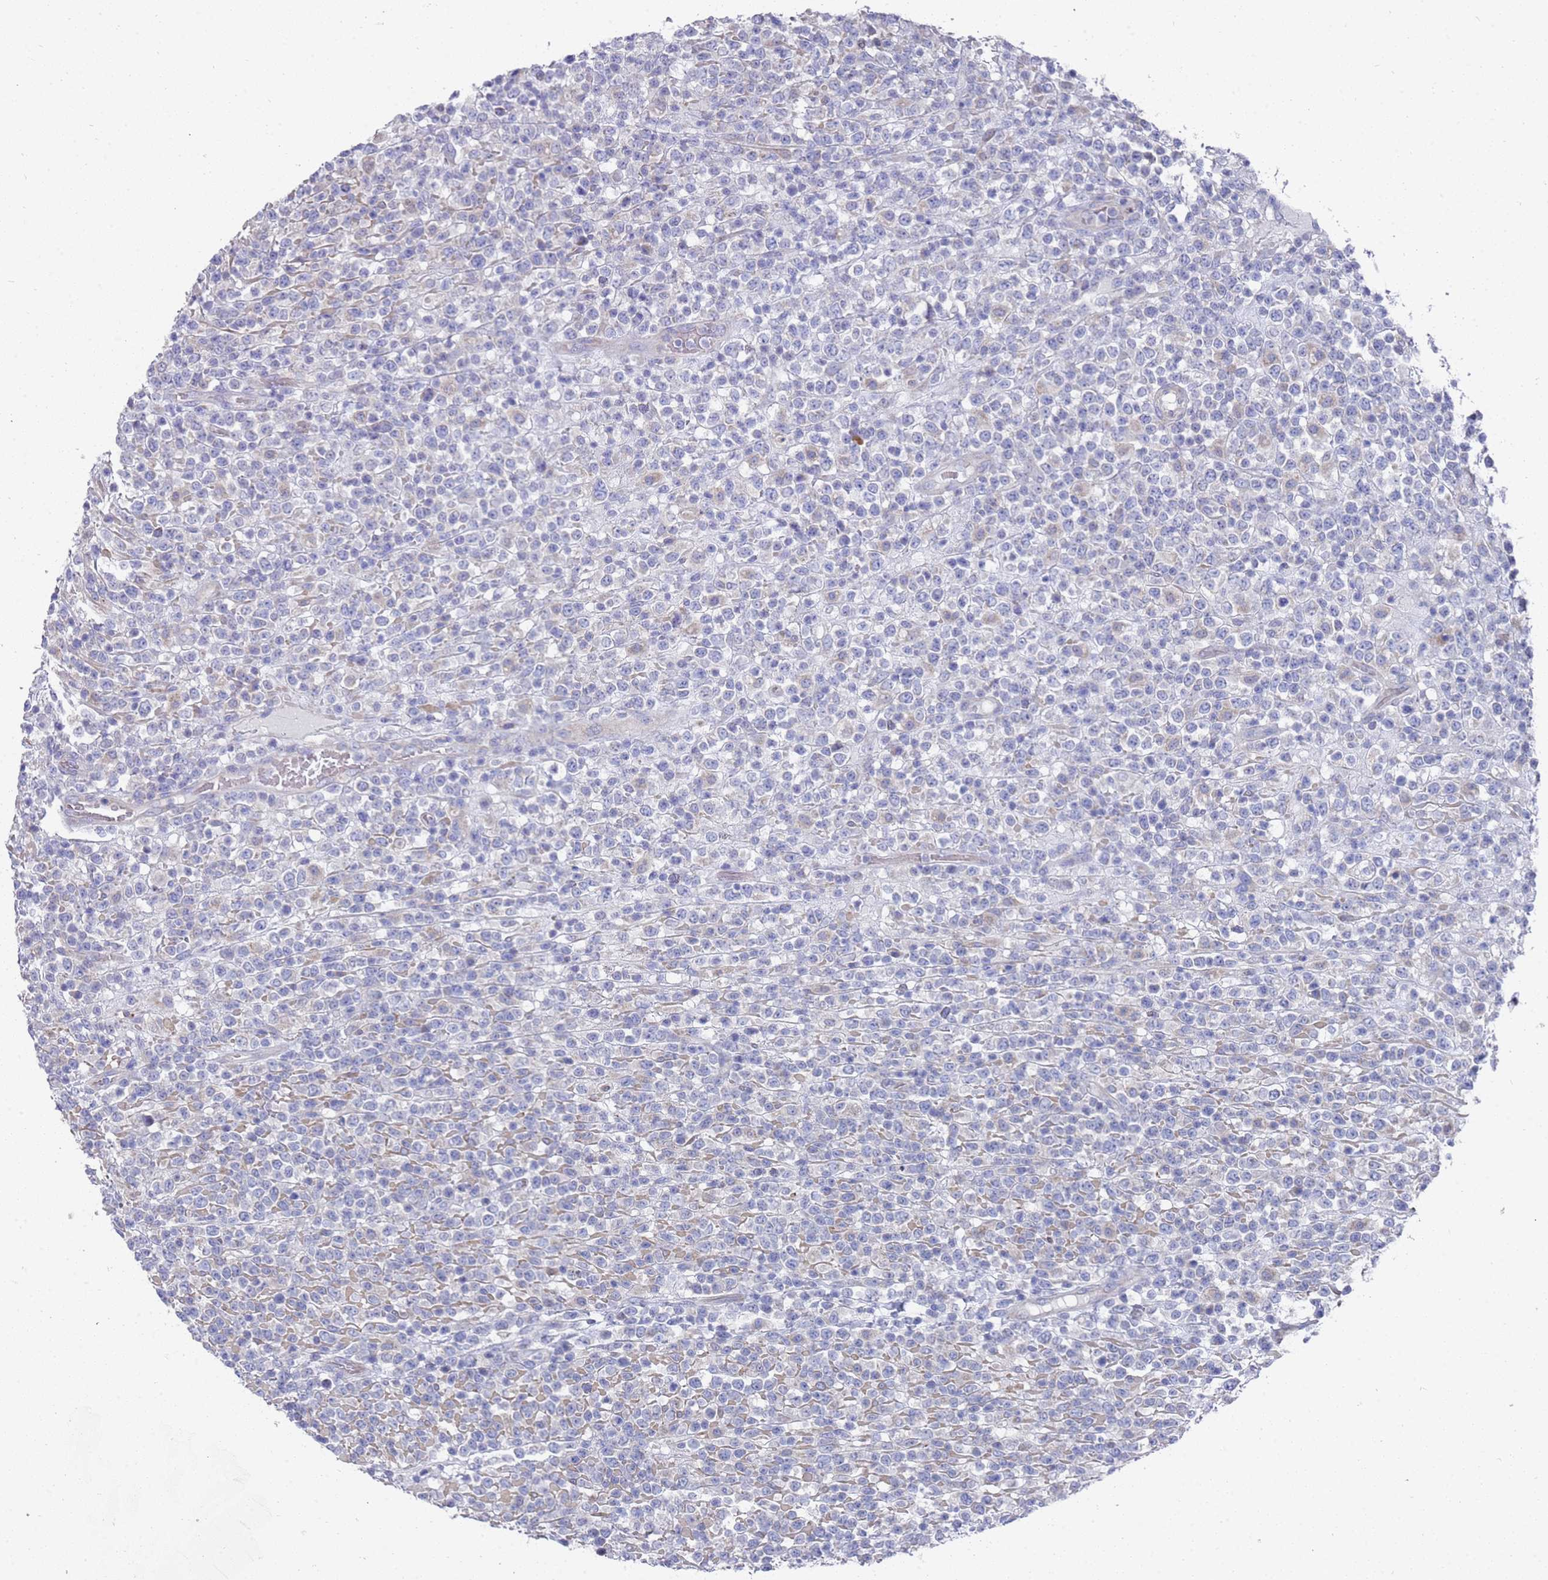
{"staining": {"intensity": "negative", "quantity": "none", "location": "none"}, "tissue": "lymphoma", "cell_type": "Tumor cells", "image_type": "cancer", "snomed": [{"axis": "morphology", "description": "Malignant lymphoma, non-Hodgkin's type, High grade"}, {"axis": "topography", "description": "Colon"}], "caption": "Histopathology image shows no significant protein expression in tumor cells of lymphoma.", "gene": "SCAPER", "patient": {"sex": "female", "age": 53}}